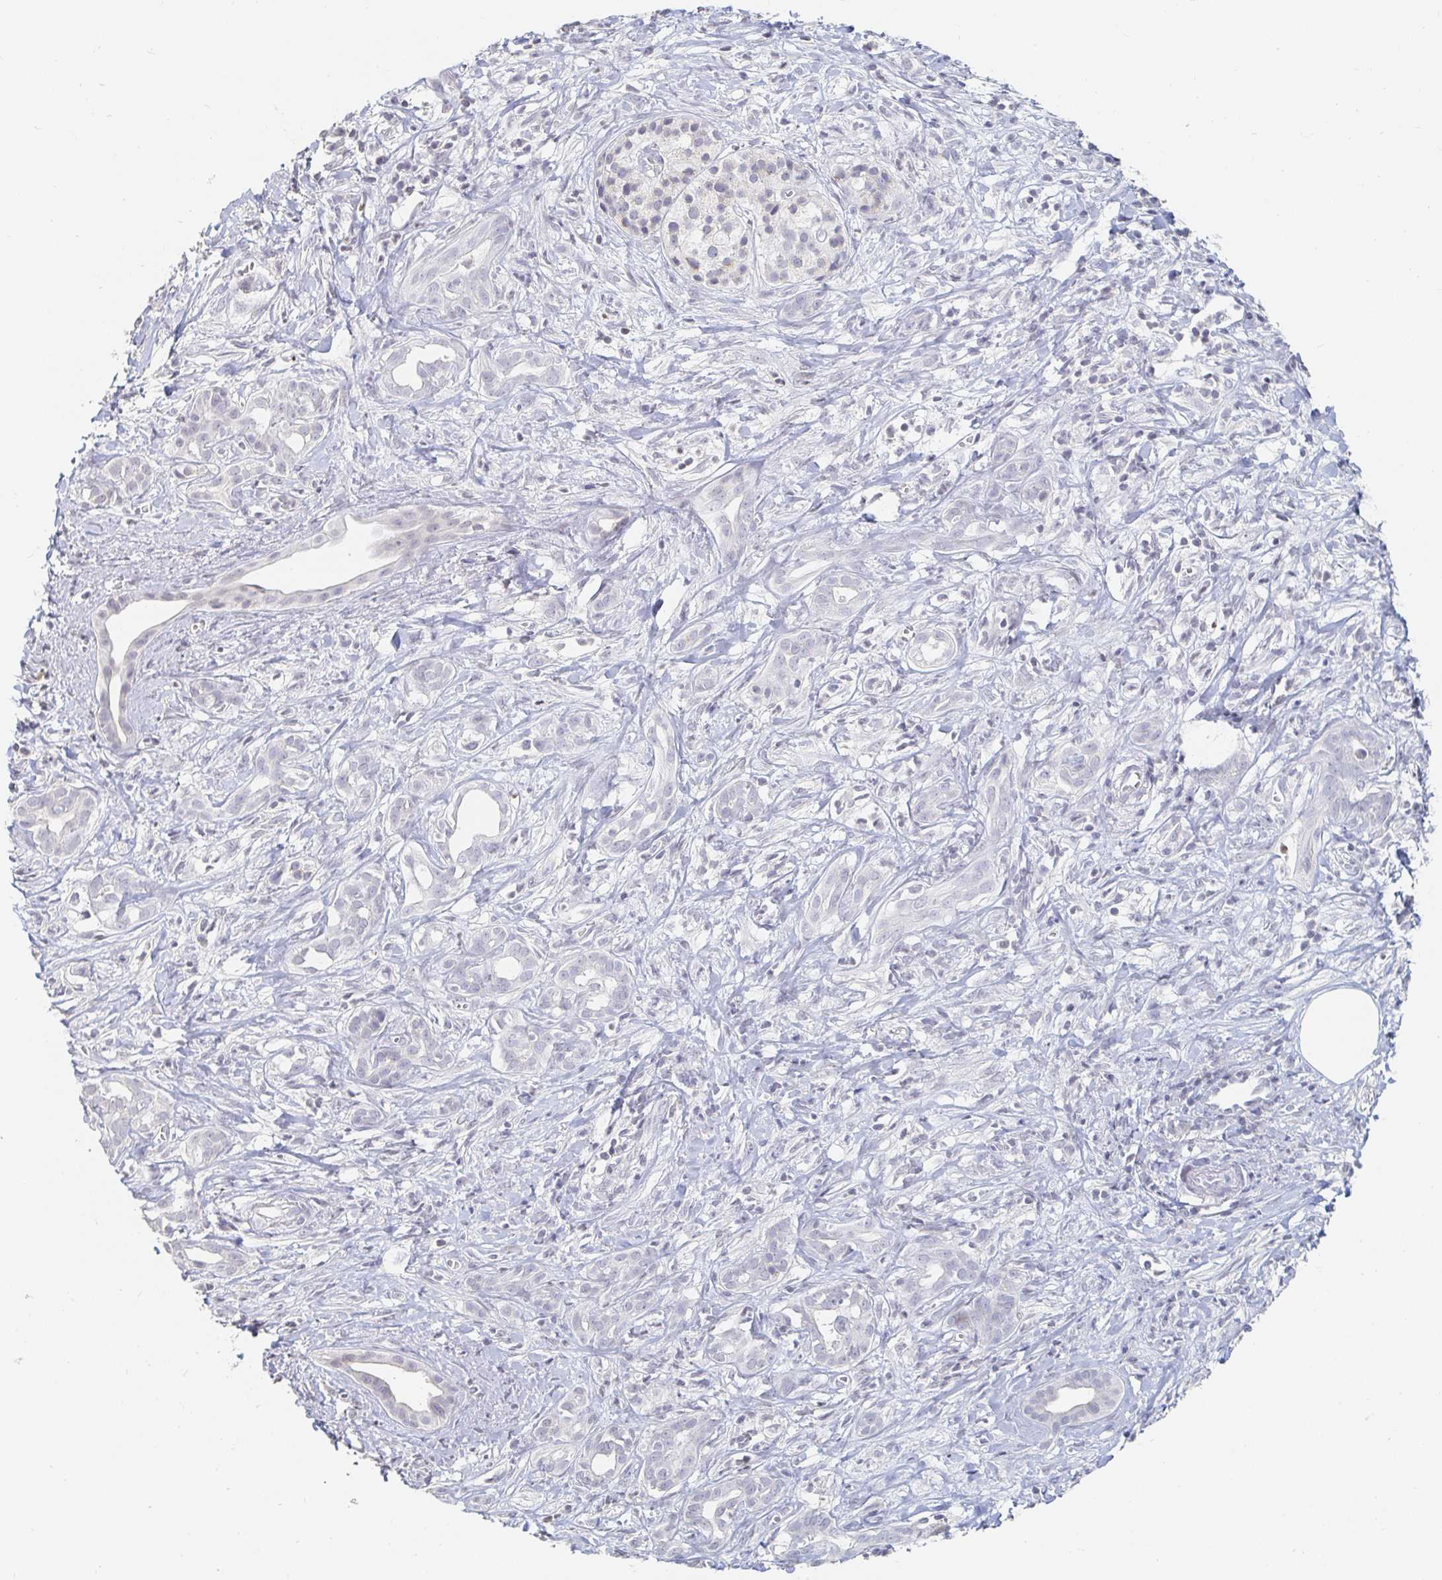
{"staining": {"intensity": "negative", "quantity": "none", "location": "none"}, "tissue": "pancreatic cancer", "cell_type": "Tumor cells", "image_type": "cancer", "snomed": [{"axis": "morphology", "description": "Adenocarcinoma, NOS"}, {"axis": "topography", "description": "Pancreas"}], "caption": "DAB (3,3'-diaminobenzidine) immunohistochemical staining of human pancreatic cancer shows no significant expression in tumor cells.", "gene": "NME9", "patient": {"sex": "male", "age": 61}}